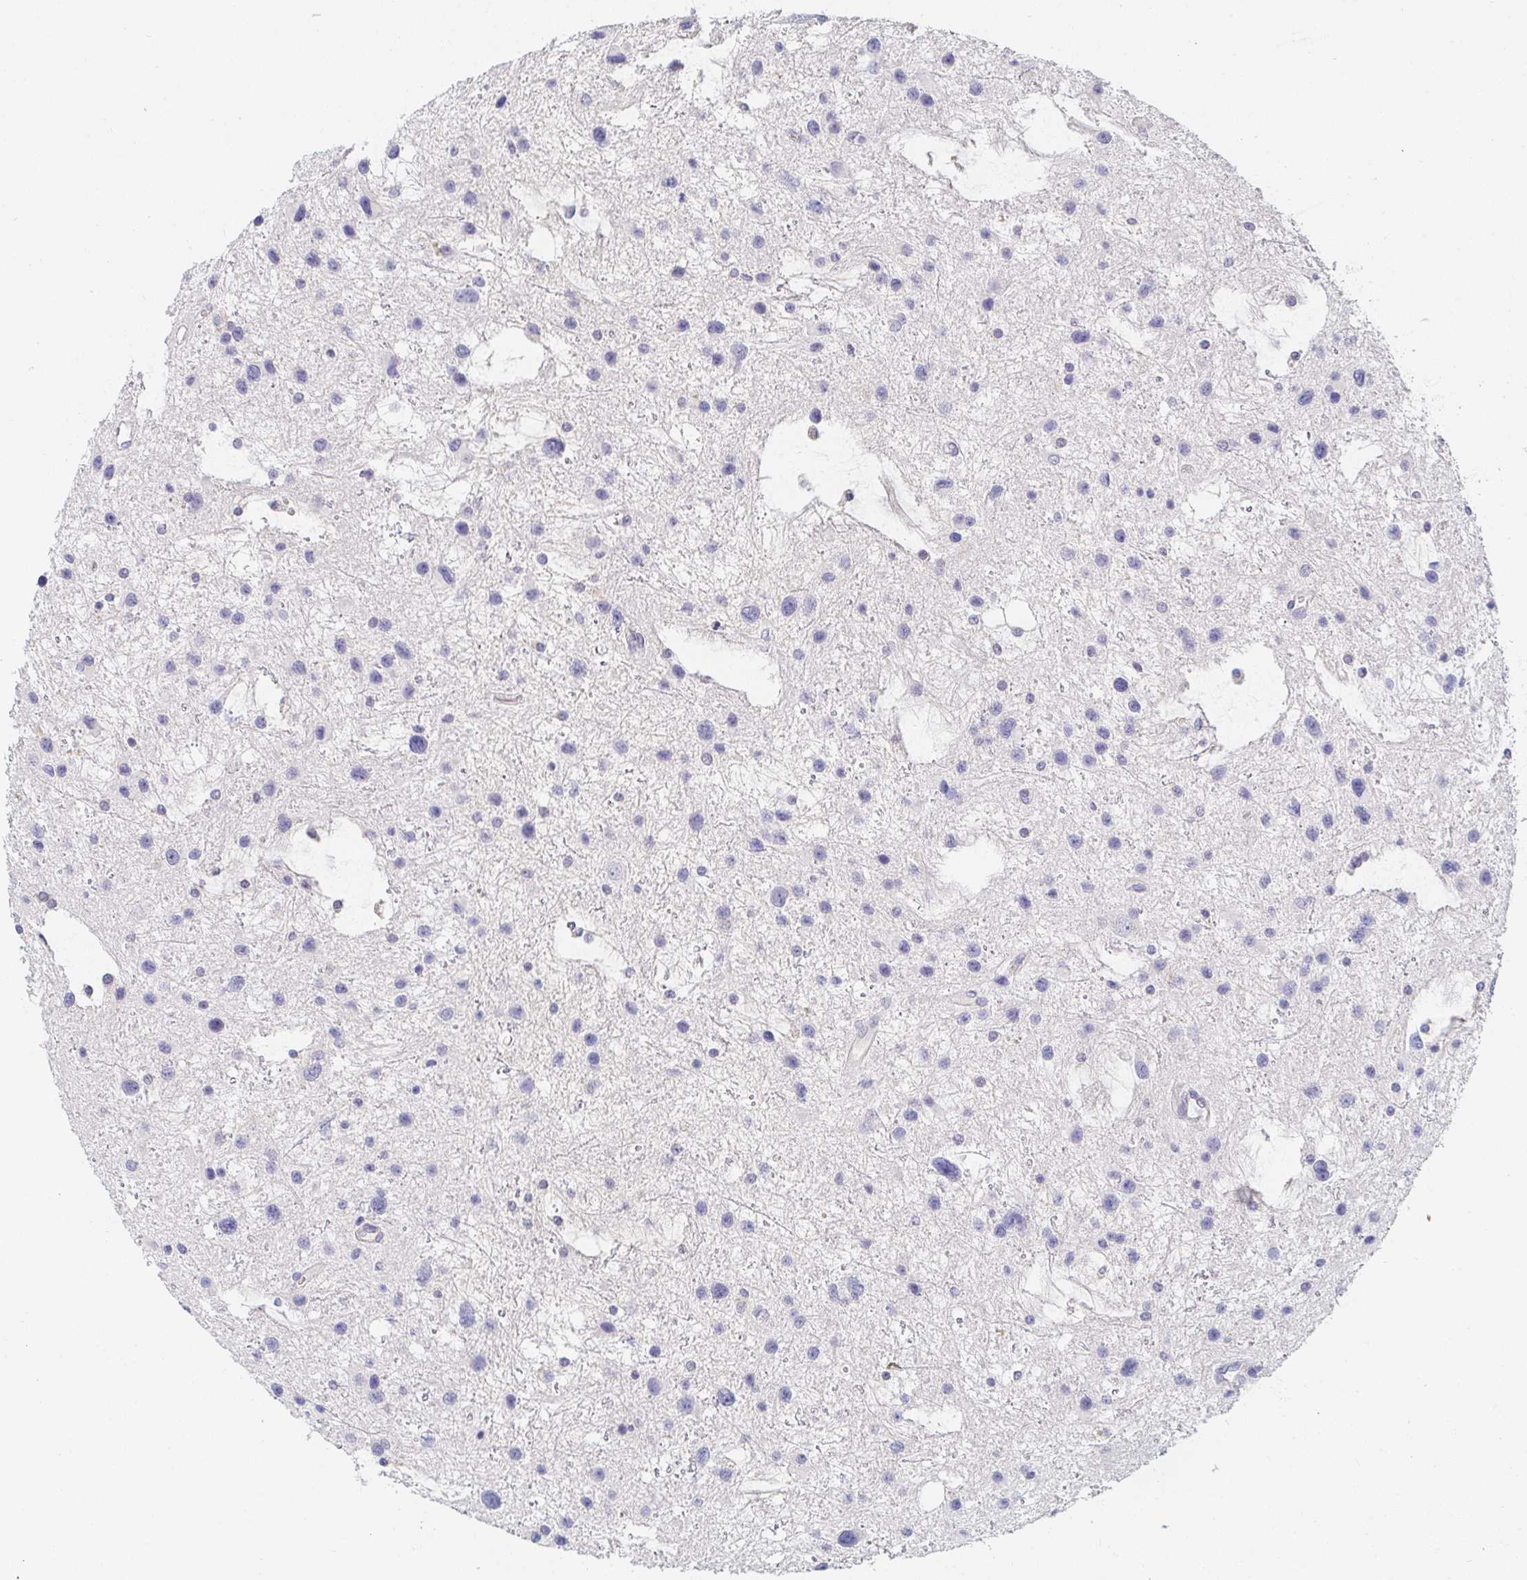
{"staining": {"intensity": "negative", "quantity": "none", "location": "none"}, "tissue": "glioma", "cell_type": "Tumor cells", "image_type": "cancer", "snomed": [{"axis": "morphology", "description": "Glioma, malignant, Low grade"}, {"axis": "topography", "description": "Brain"}], "caption": "DAB immunohistochemical staining of human malignant glioma (low-grade) shows no significant expression in tumor cells.", "gene": "PDE6B", "patient": {"sex": "female", "age": 32}}